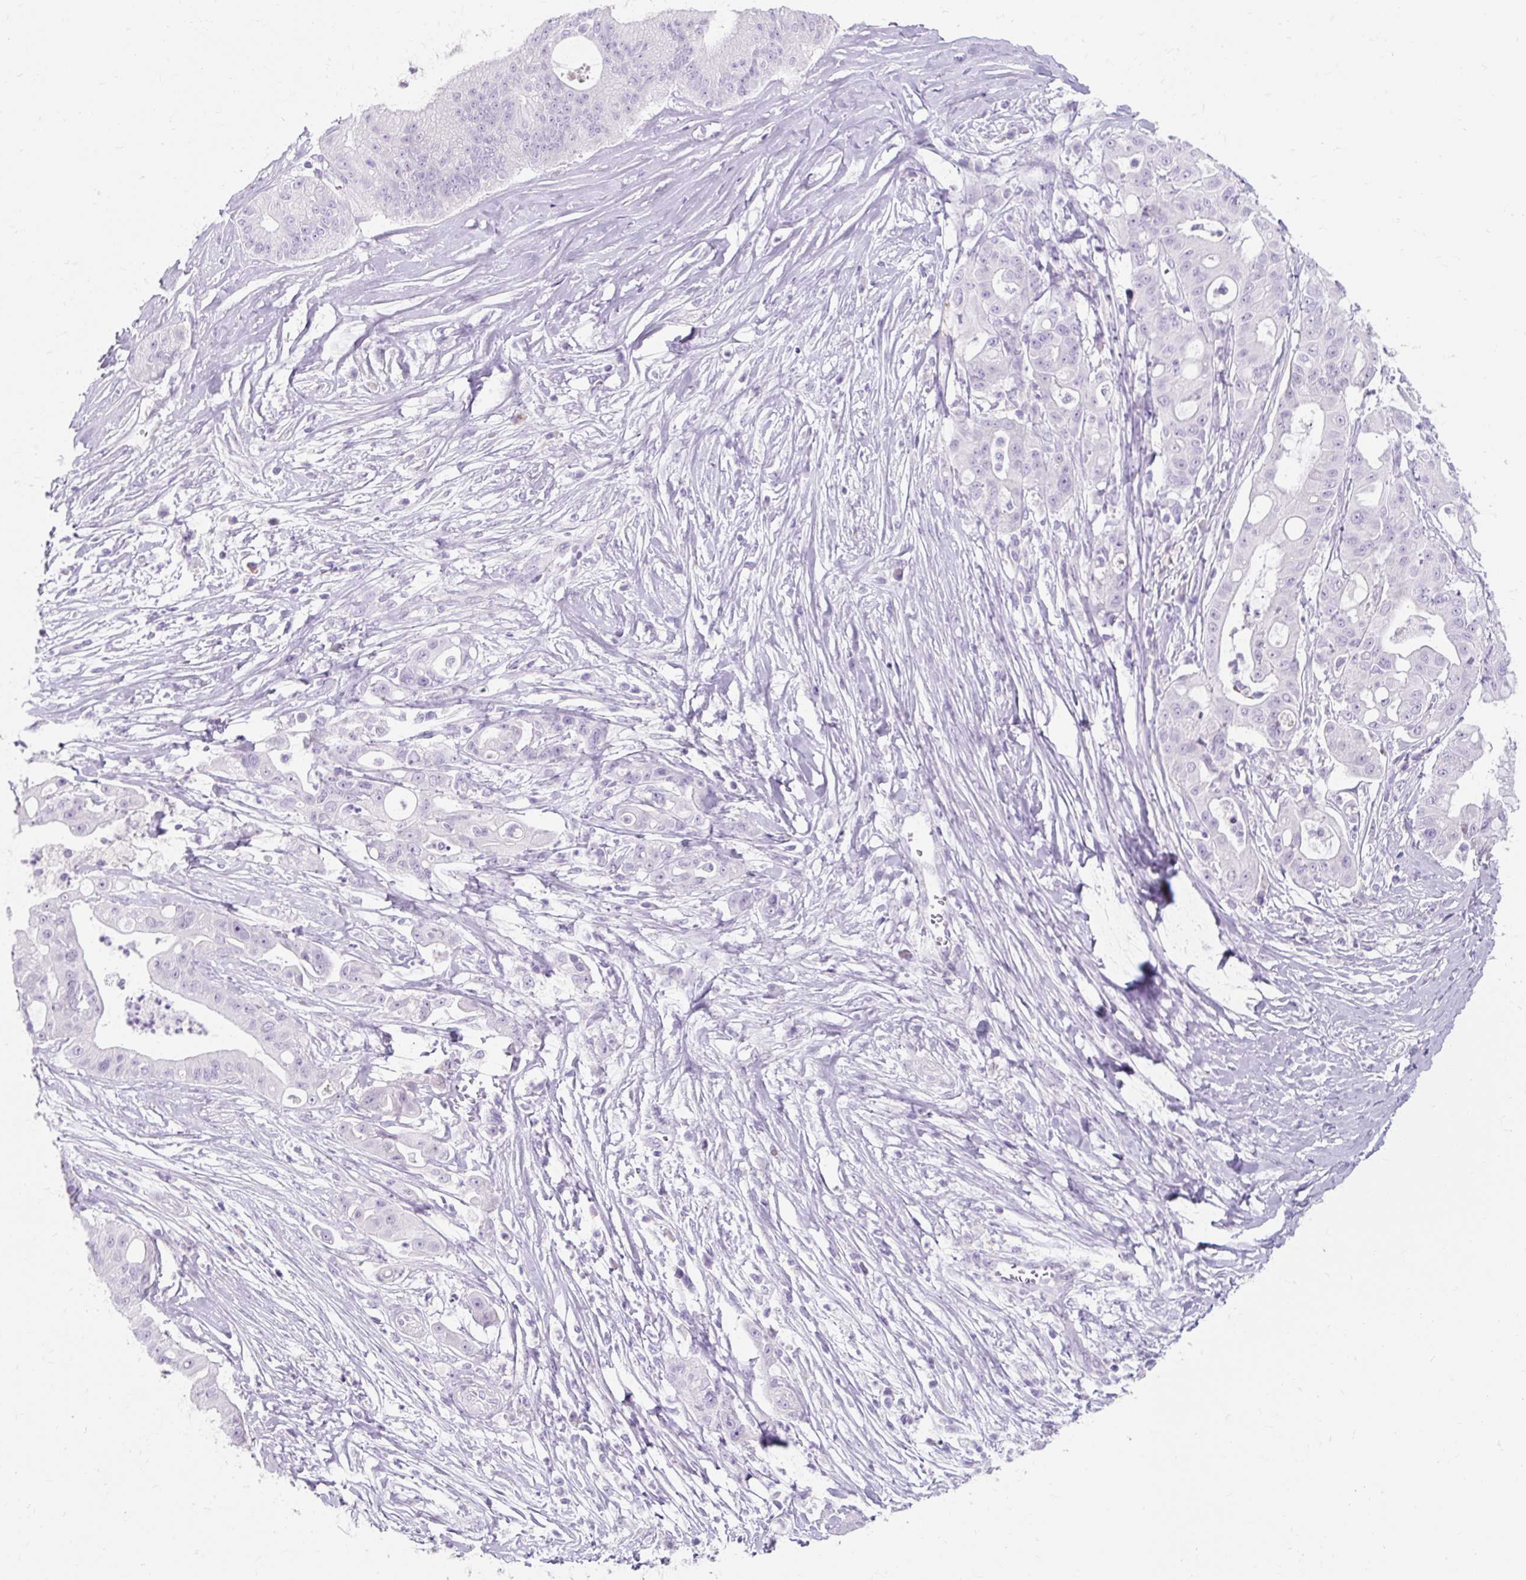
{"staining": {"intensity": "negative", "quantity": "none", "location": "none"}, "tissue": "ovarian cancer", "cell_type": "Tumor cells", "image_type": "cancer", "snomed": [{"axis": "morphology", "description": "Cystadenocarcinoma, mucinous, NOS"}, {"axis": "topography", "description": "Ovary"}], "caption": "This is an IHC image of human ovarian cancer. There is no staining in tumor cells.", "gene": "TMEM213", "patient": {"sex": "female", "age": 70}}